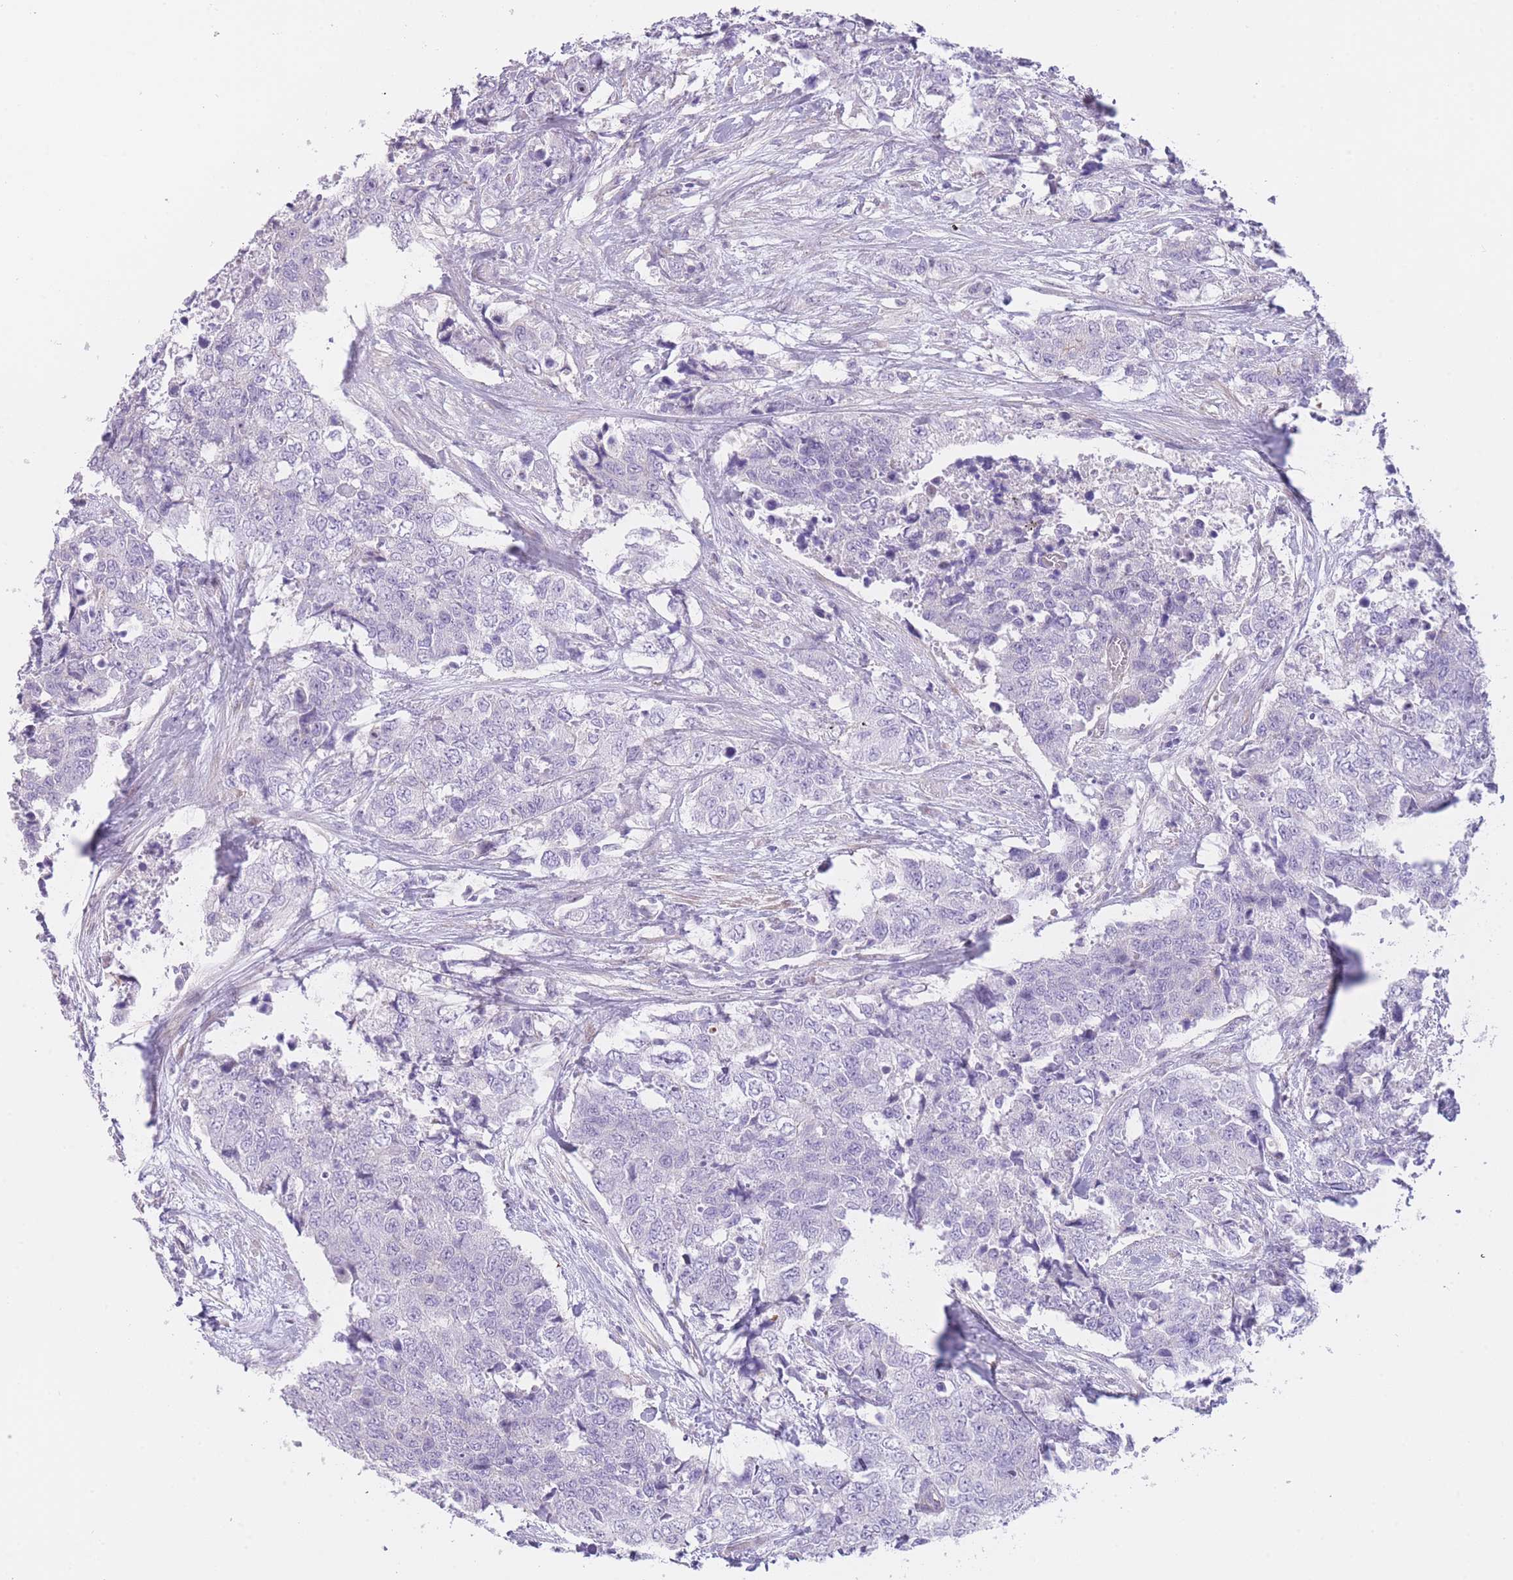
{"staining": {"intensity": "negative", "quantity": "none", "location": "none"}, "tissue": "urothelial cancer", "cell_type": "Tumor cells", "image_type": "cancer", "snomed": [{"axis": "morphology", "description": "Urothelial carcinoma, High grade"}, {"axis": "topography", "description": "Urinary bladder"}], "caption": "Protein analysis of urothelial carcinoma (high-grade) exhibits no significant expression in tumor cells.", "gene": "IMPG1", "patient": {"sex": "female", "age": 78}}